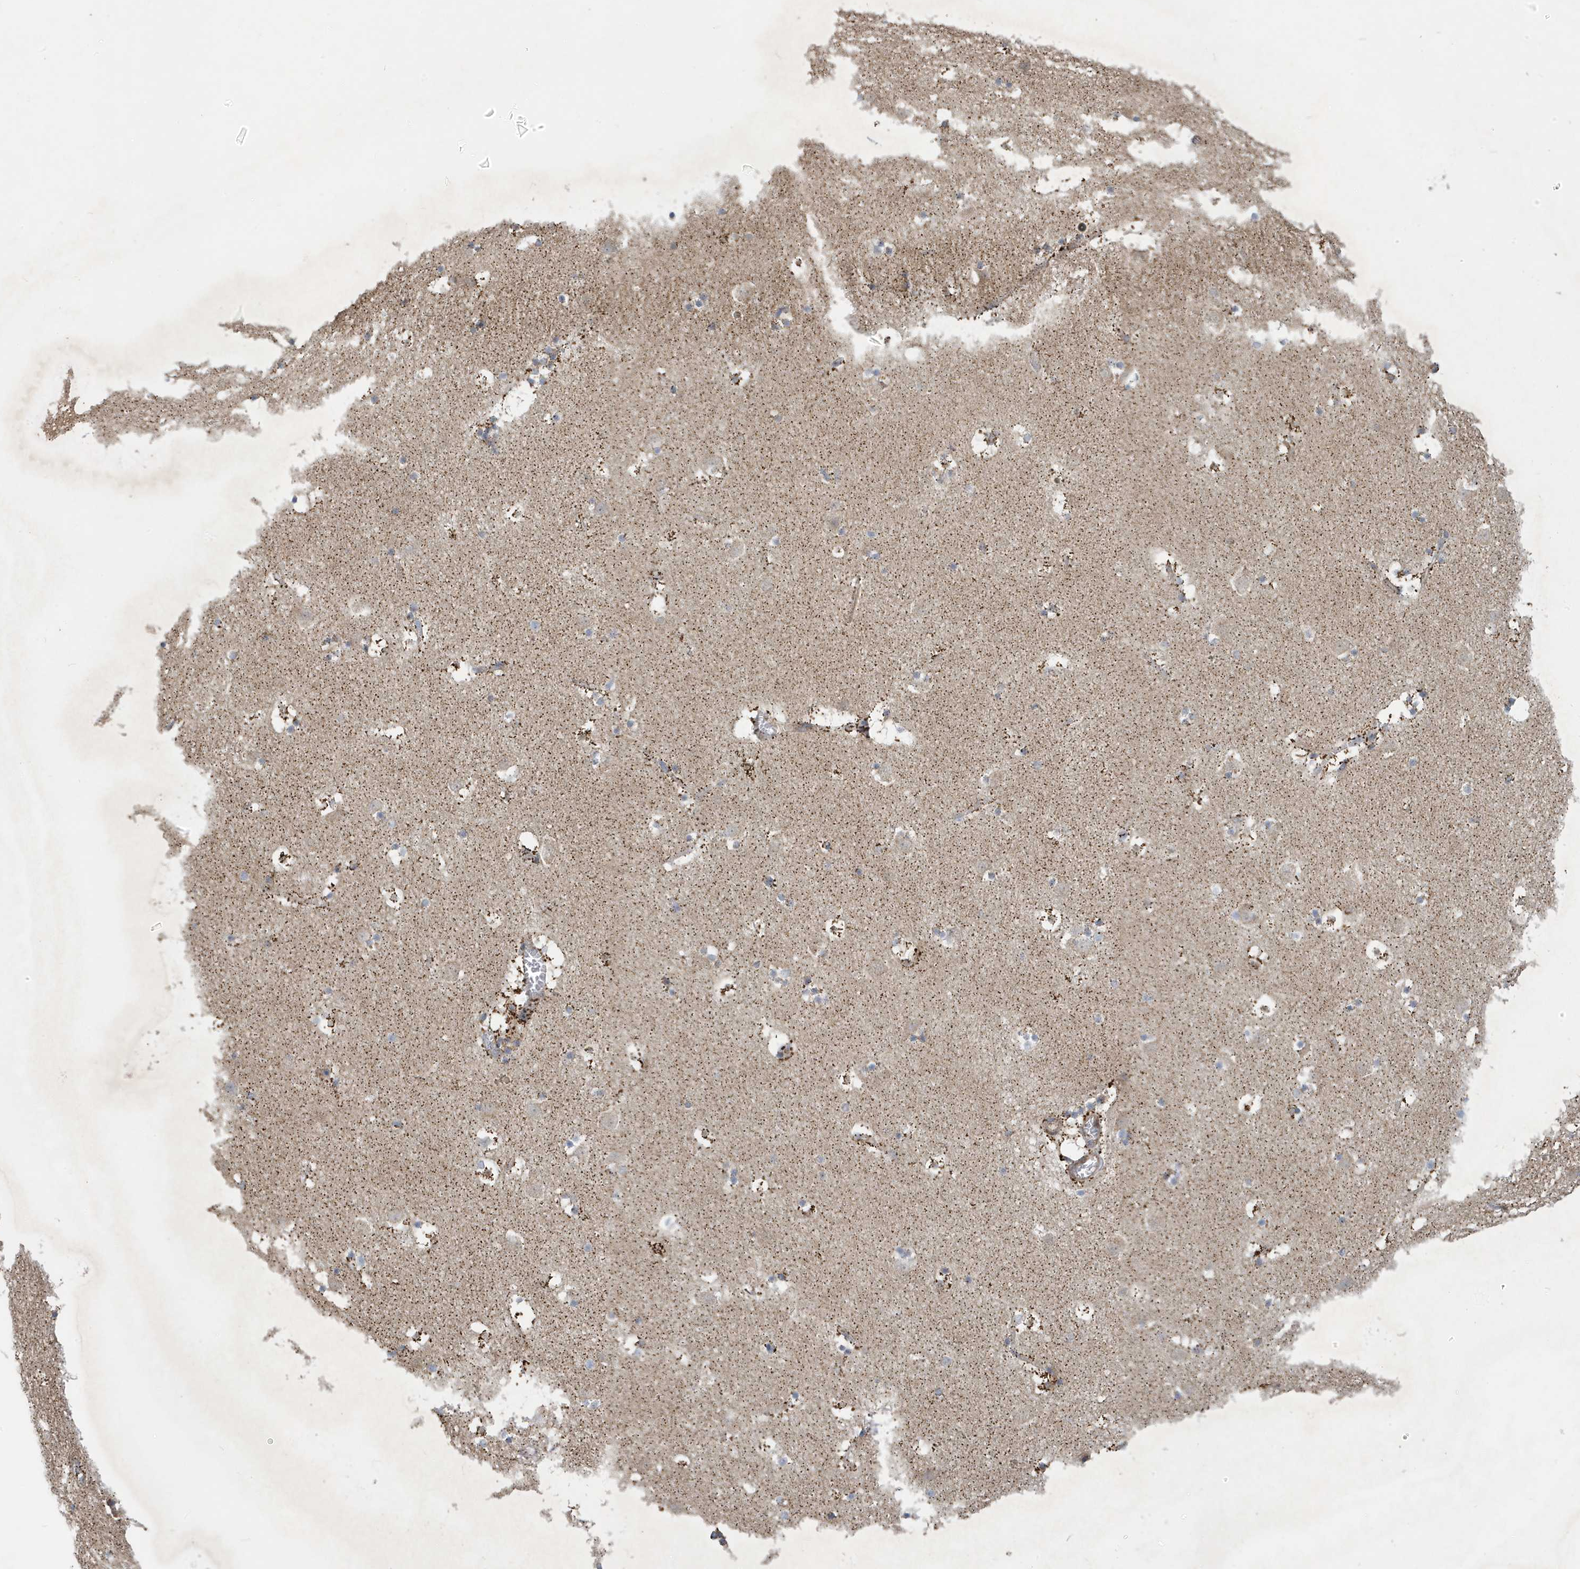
{"staining": {"intensity": "negative", "quantity": "none", "location": "none"}, "tissue": "caudate", "cell_type": "Glial cells", "image_type": "normal", "snomed": [{"axis": "morphology", "description": "Normal tissue, NOS"}, {"axis": "topography", "description": "Lateral ventricle wall"}], "caption": "Glial cells show no significant staining in normal caudate. The staining is performed using DAB (3,3'-diaminobenzidine) brown chromogen with nuclei counter-stained in using hematoxylin.", "gene": "ATP13A5", "patient": {"sex": "male", "age": 45}}